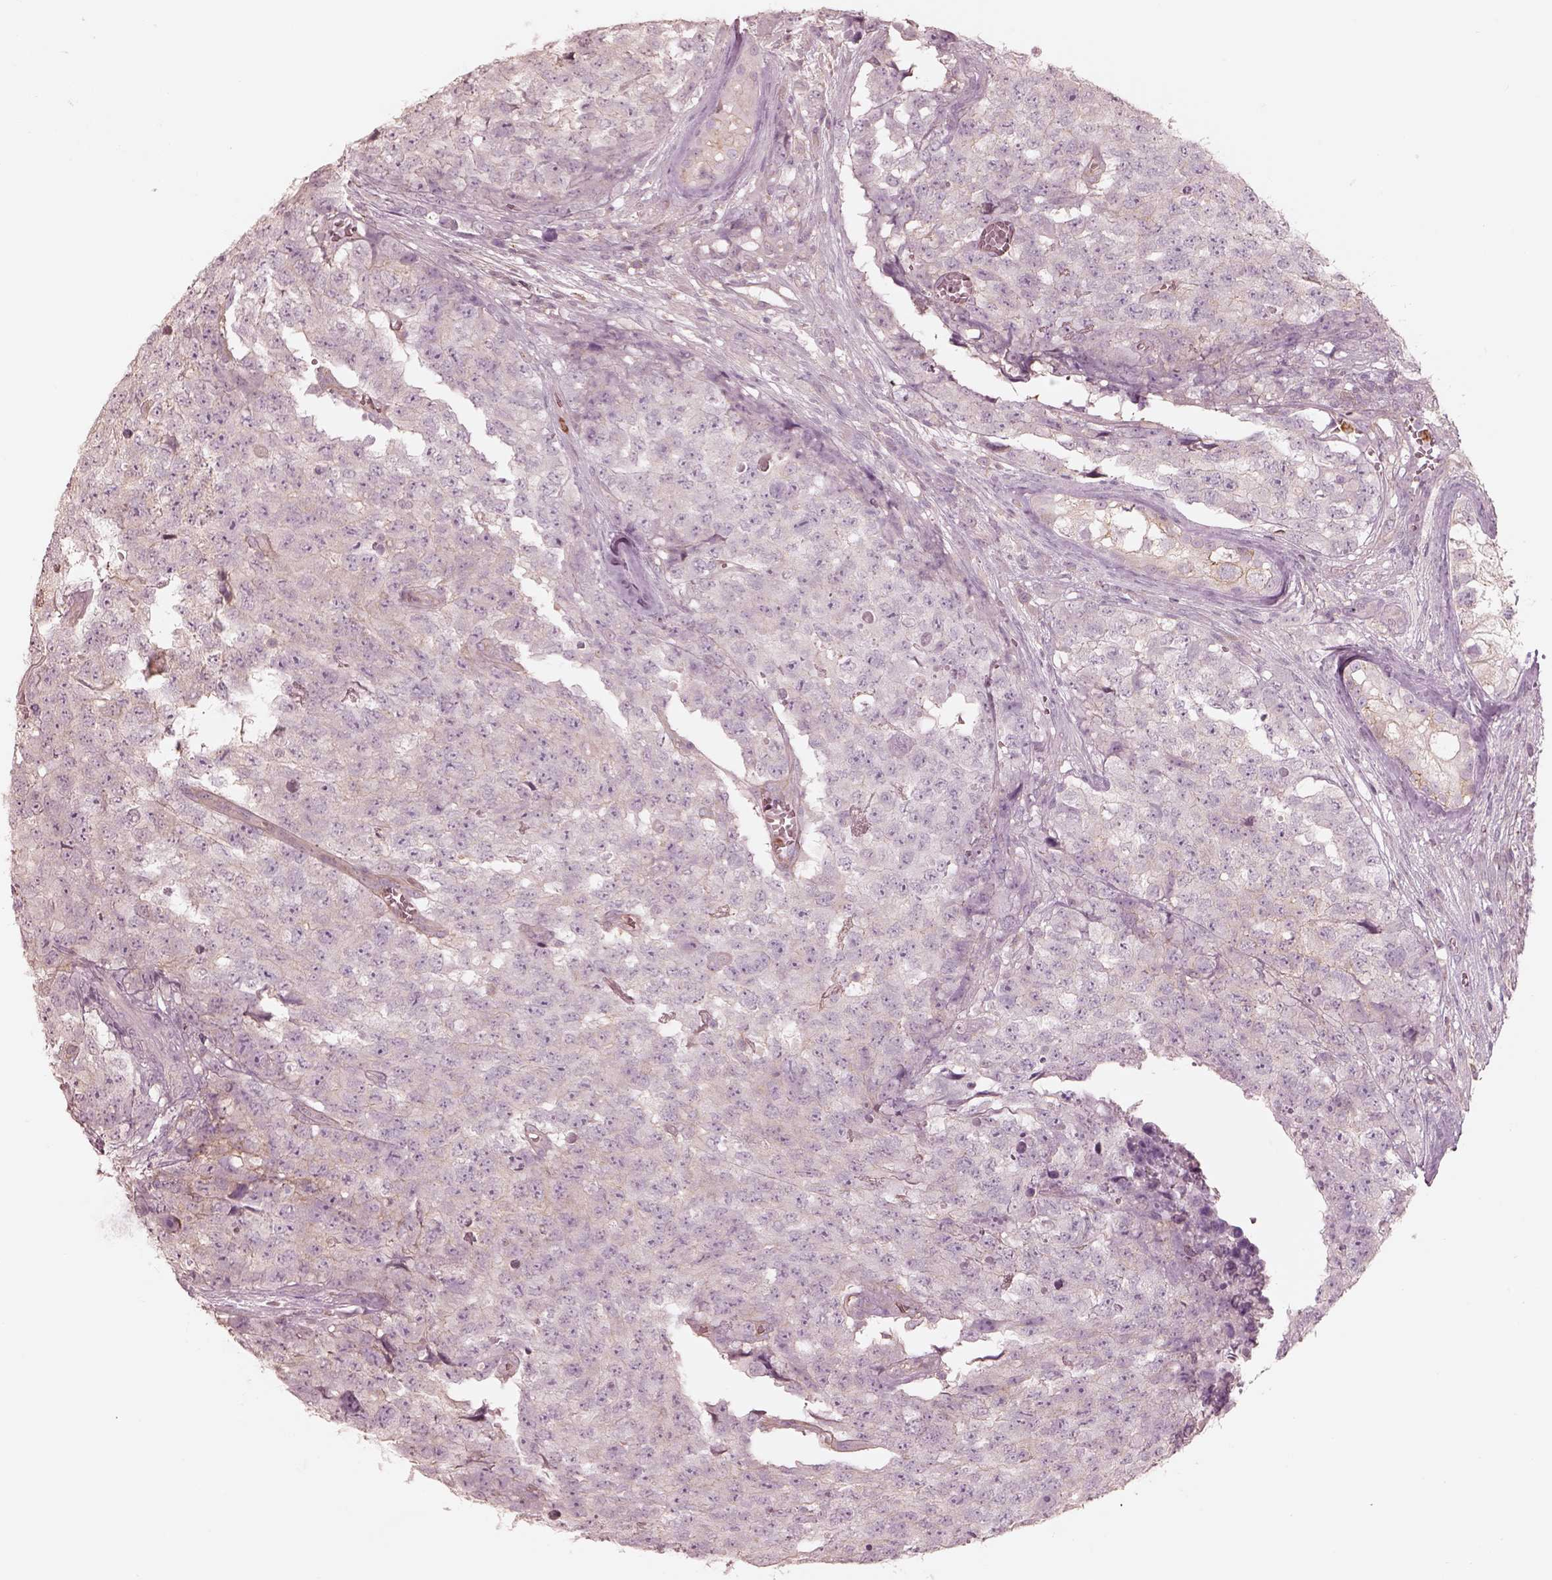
{"staining": {"intensity": "negative", "quantity": "none", "location": "none"}, "tissue": "testis cancer", "cell_type": "Tumor cells", "image_type": "cancer", "snomed": [{"axis": "morphology", "description": "Carcinoma, Embryonal, NOS"}, {"axis": "topography", "description": "Testis"}], "caption": "This is a image of immunohistochemistry staining of testis embryonal carcinoma, which shows no positivity in tumor cells. Brightfield microscopy of immunohistochemistry (IHC) stained with DAB (brown) and hematoxylin (blue), captured at high magnification.", "gene": "GPRIN1", "patient": {"sex": "male", "age": 23}}